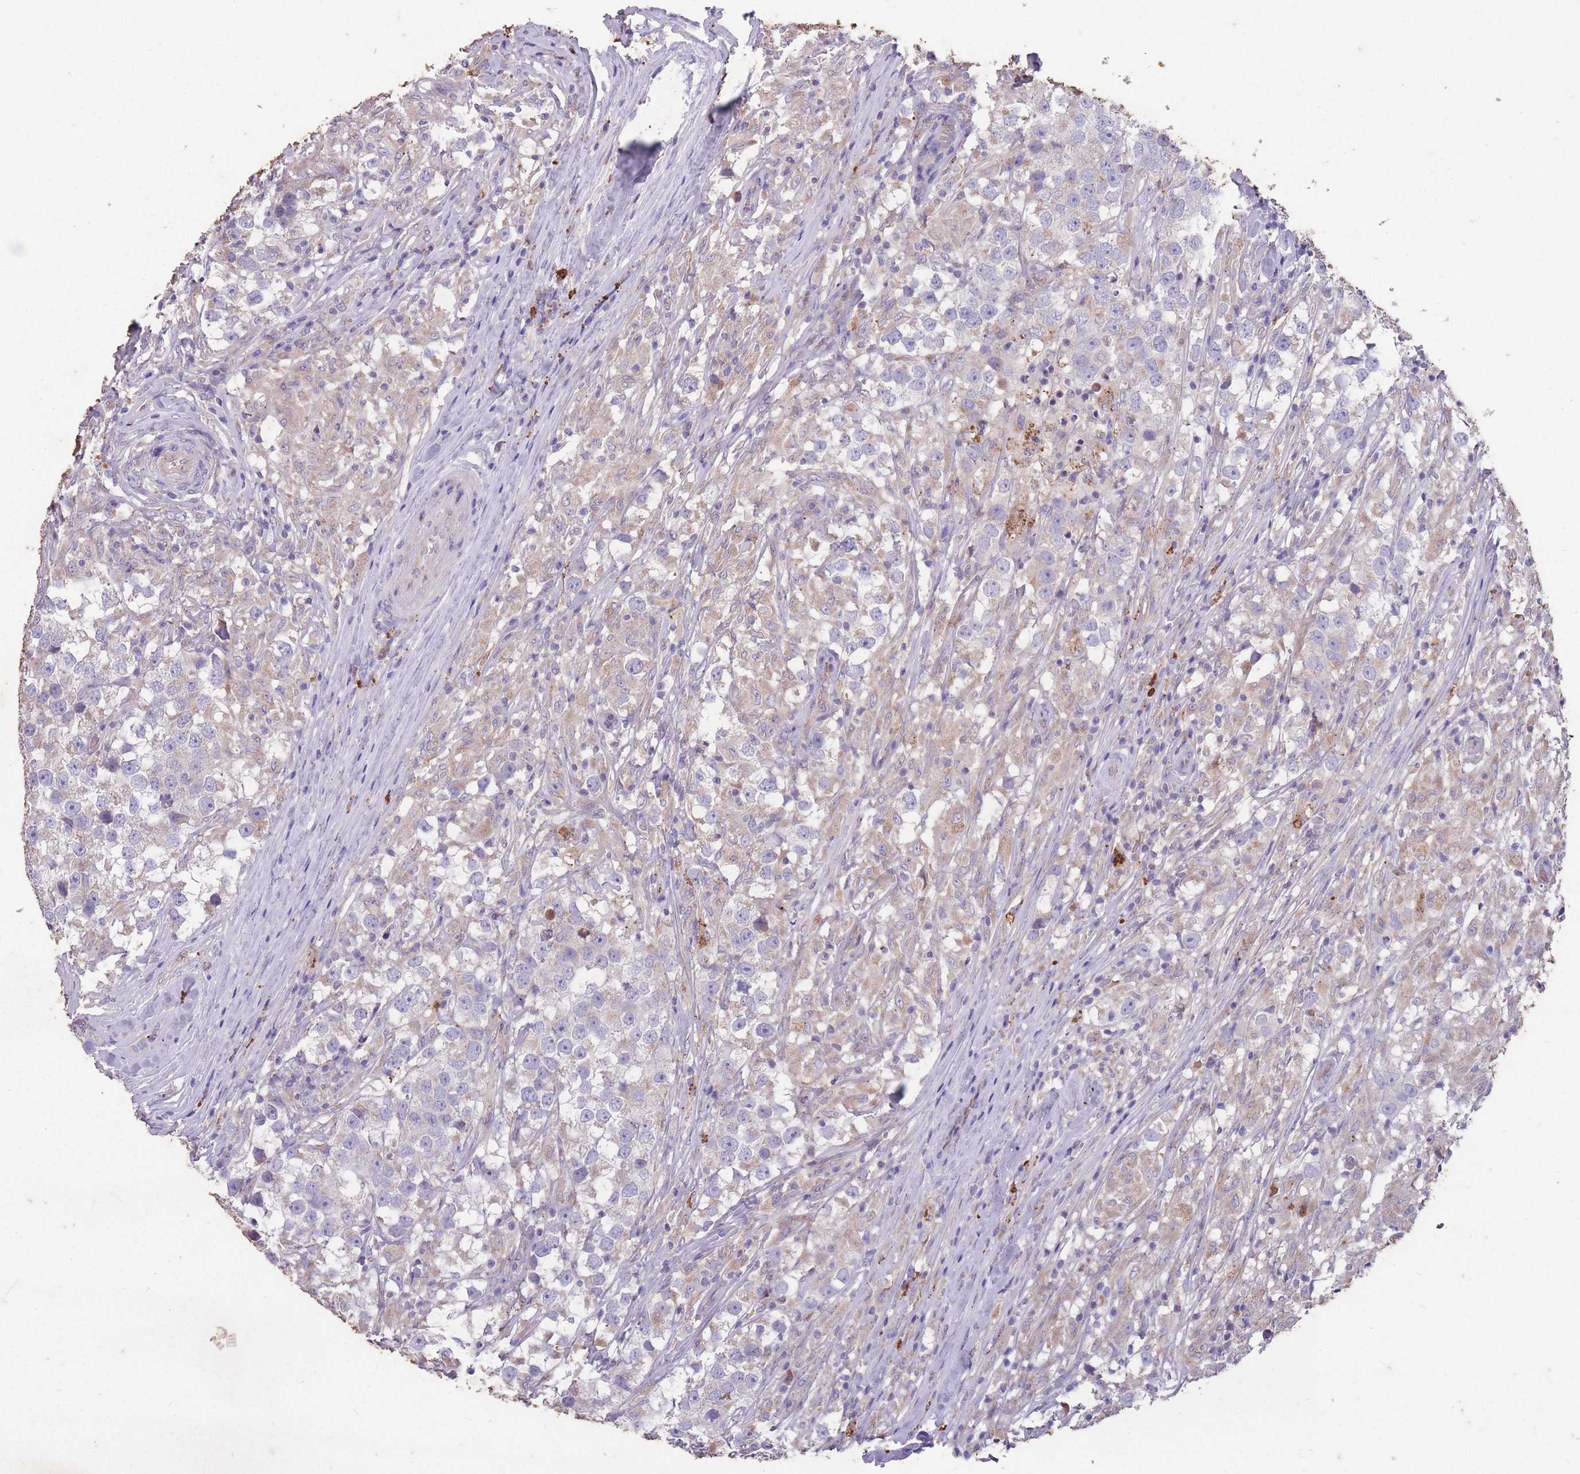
{"staining": {"intensity": "weak", "quantity": "<25%", "location": "cytoplasmic/membranous"}, "tissue": "testis cancer", "cell_type": "Tumor cells", "image_type": "cancer", "snomed": [{"axis": "morphology", "description": "Seminoma, NOS"}, {"axis": "topography", "description": "Testis"}], "caption": "The immunohistochemistry (IHC) image has no significant staining in tumor cells of testis cancer (seminoma) tissue.", "gene": "STIM2", "patient": {"sex": "male", "age": 46}}